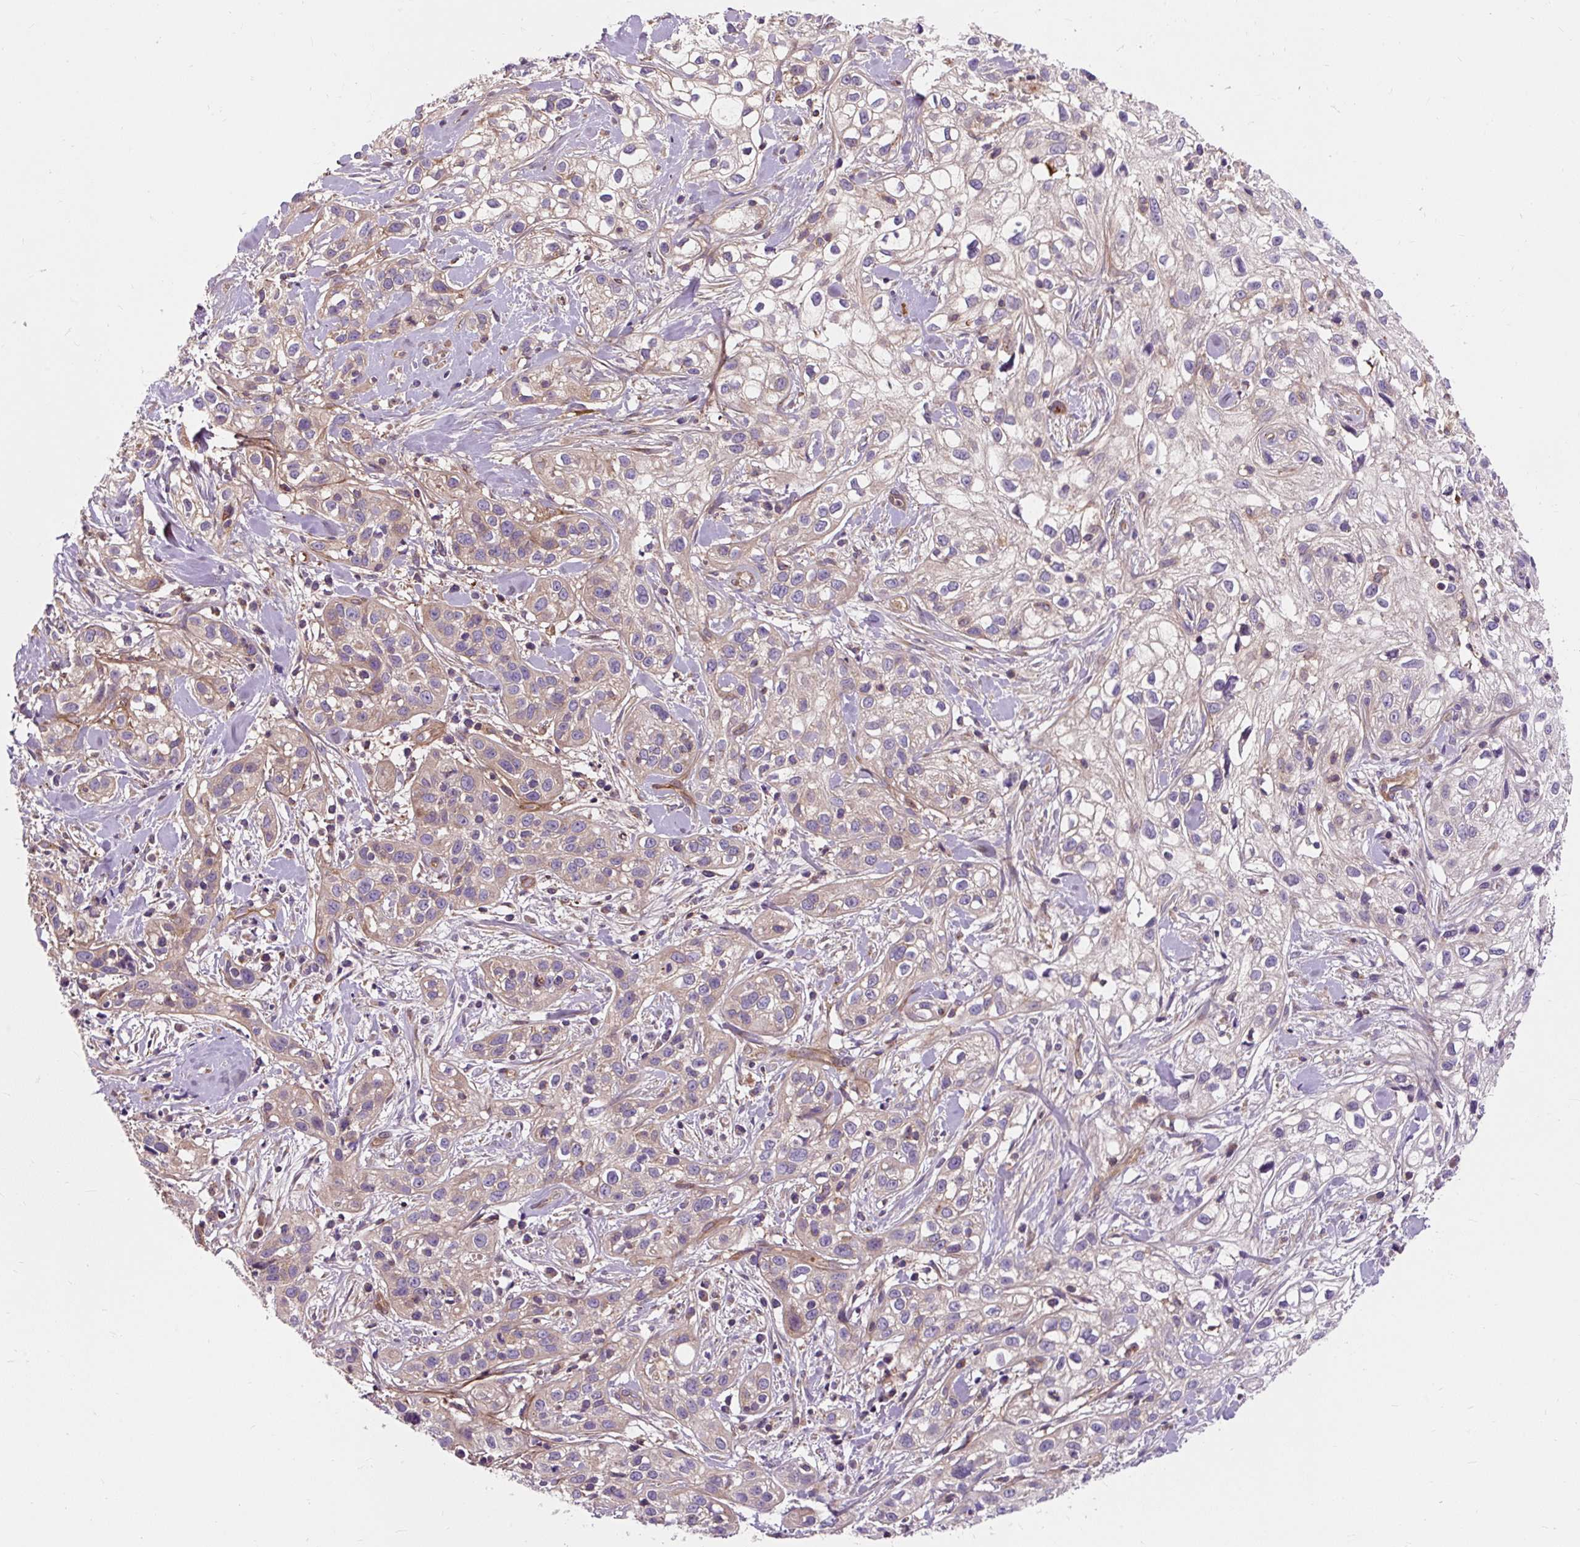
{"staining": {"intensity": "weak", "quantity": "25%-75%", "location": "cytoplasmic/membranous"}, "tissue": "skin cancer", "cell_type": "Tumor cells", "image_type": "cancer", "snomed": [{"axis": "morphology", "description": "Squamous cell carcinoma, NOS"}, {"axis": "topography", "description": "Skin"}], "caption": "A brown stain labels weak cytoplasmic/membranous positivity of a protein in human squamous cell carcinoma (skin) tumor cells.", "gene": "PCDHGB3", "patient": {"sex": "male", "age": 82}}